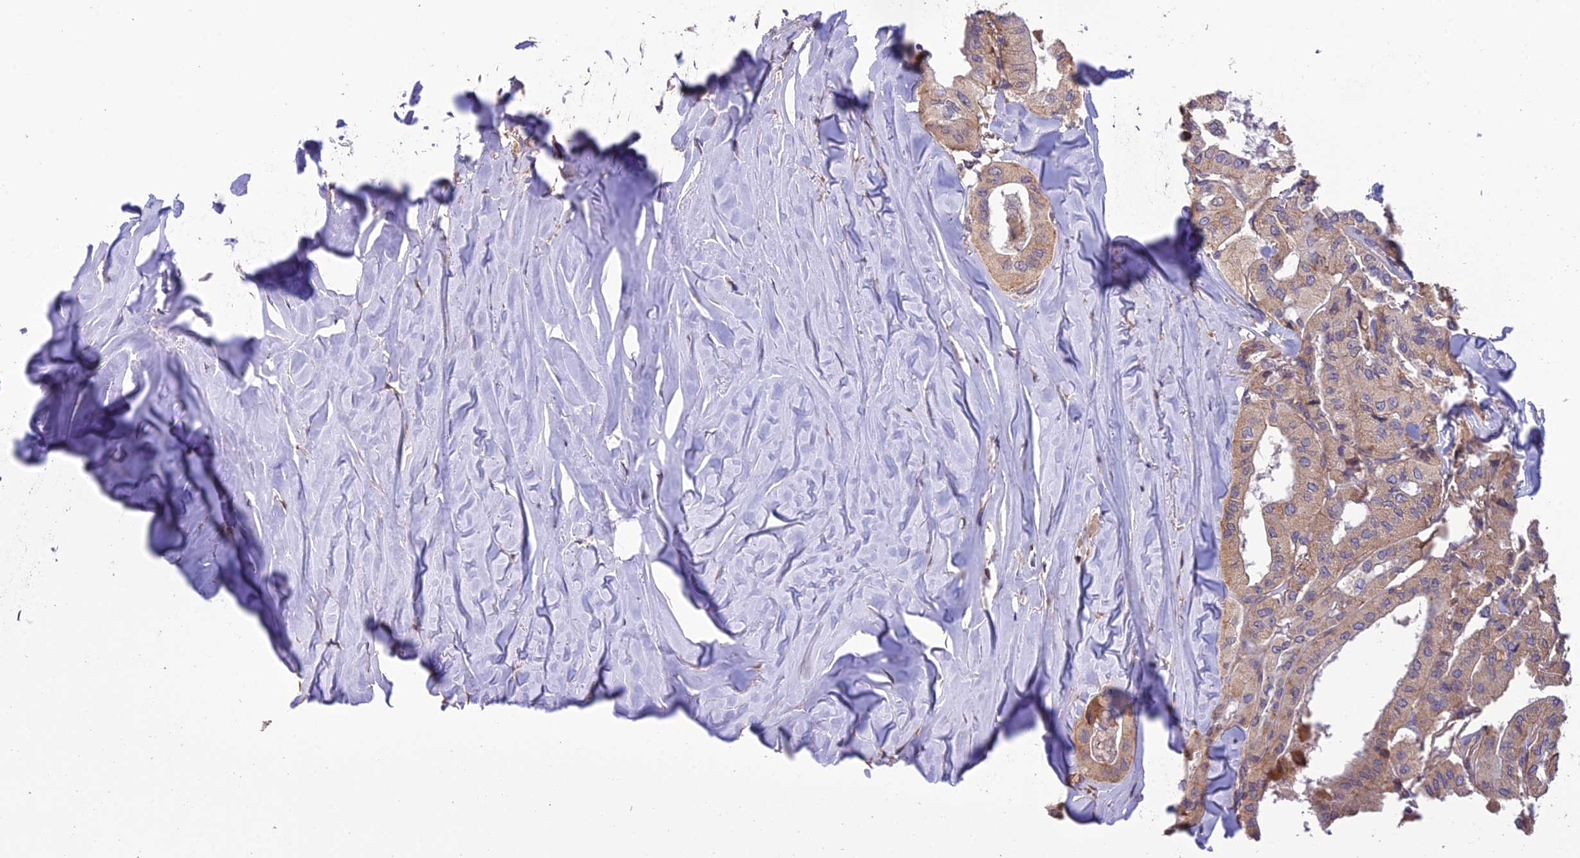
{"staining": {"intensity": "weak", "quantity": ">75%", "location": "cytoplasmic/membranous"}, "tissue": "thyroid cancer", "cell_type": "Tumor cells", "image_type": "cancer", "snomed": [{"axis": "morphology", "description": "Papillary adenocarcinoma, NOS"}, {"axis": "topography", "description": "Thyroid gland"}], "caption": "This histopathology image shows papillary adenocarcinoma (thyroid) stained with IHC to label a protein in brown. The cytoplasmic/membranous of tumor cells show weak positivity for the protein. Nuclei are counter-stained blue.", "gene": "MIOS", "patient": {"sex": "female", "age": 59}}